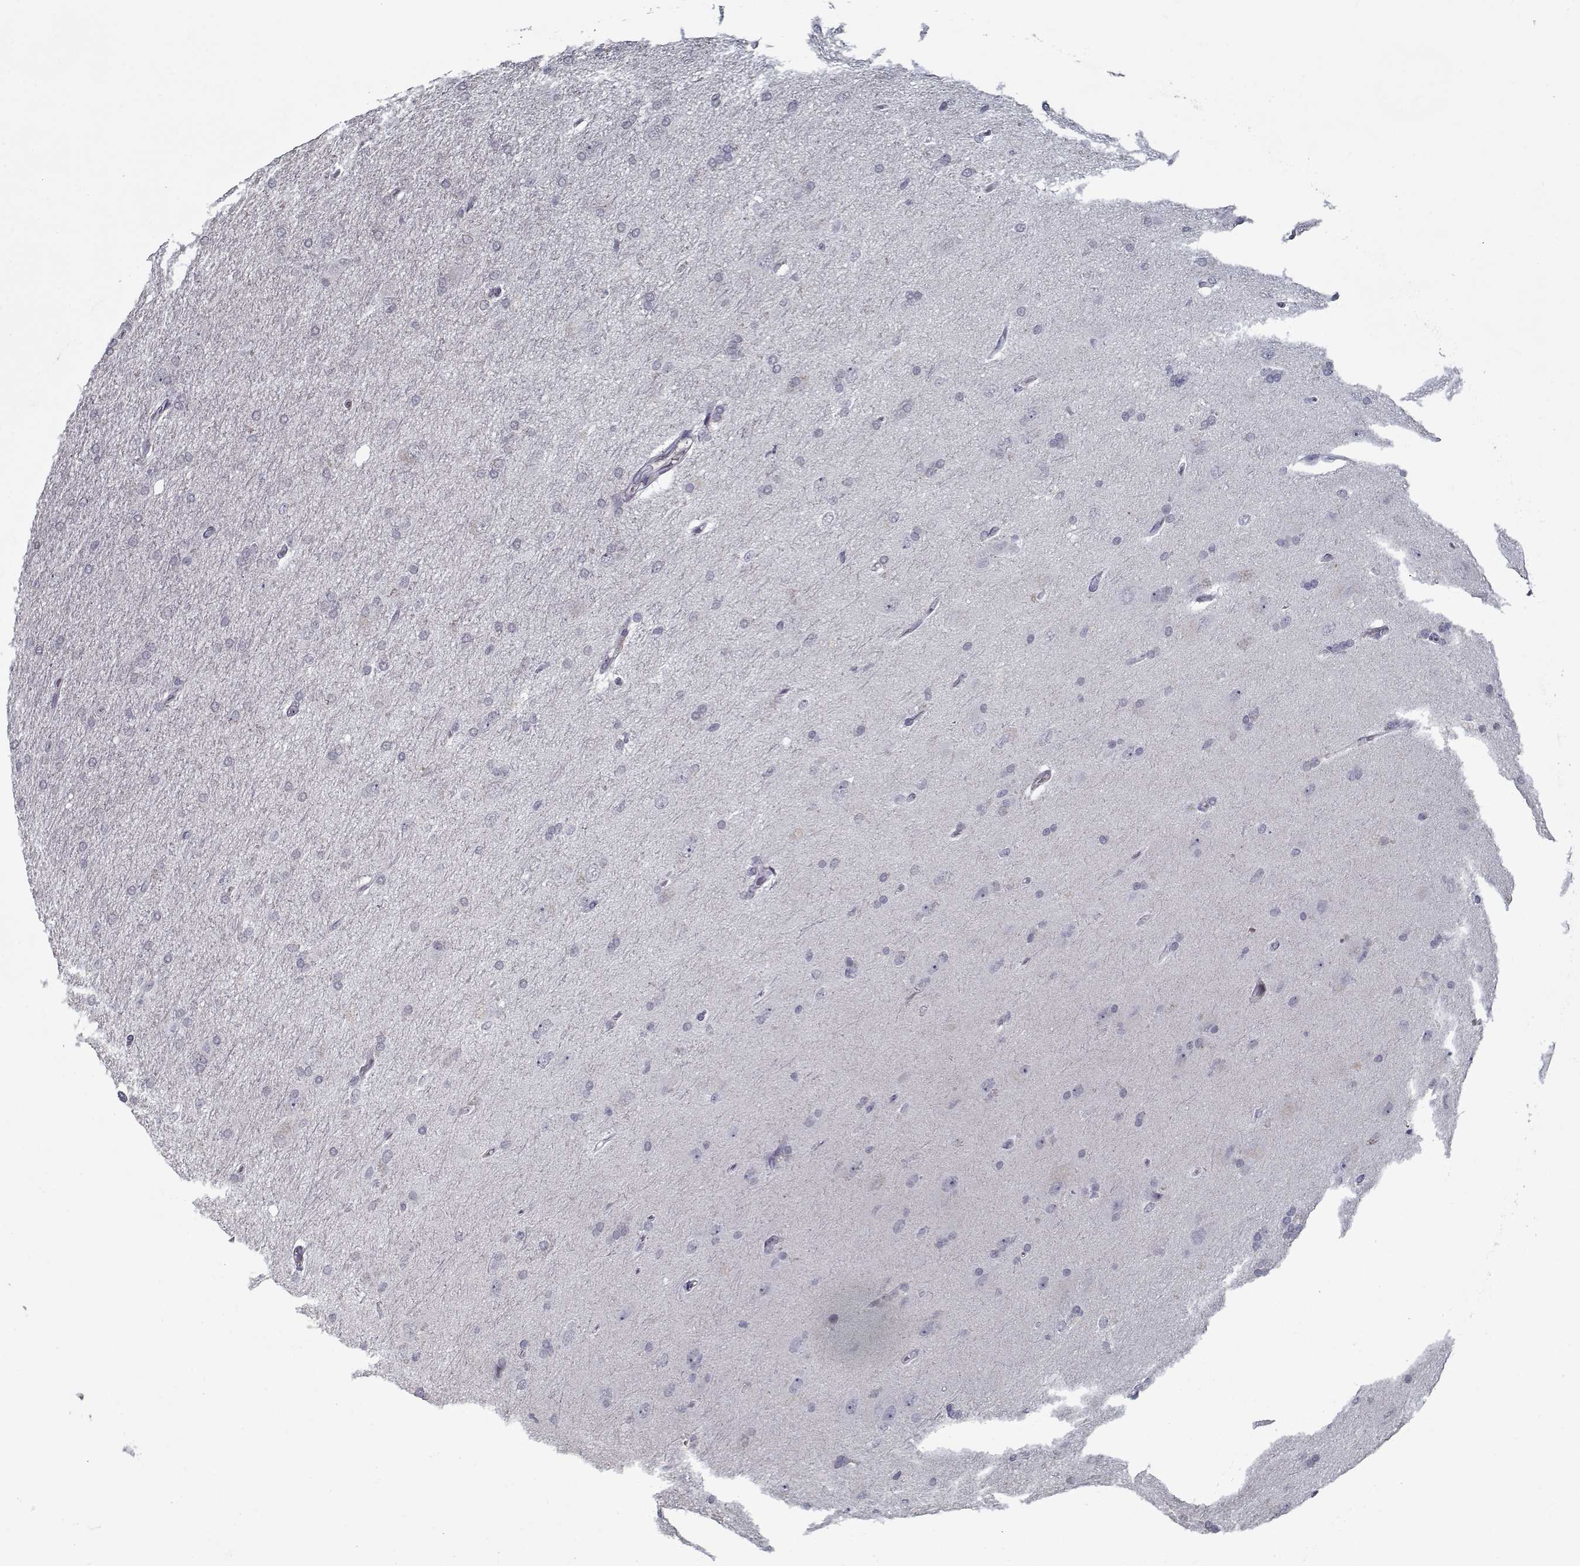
{"staining": {"intensity": "negative", "quantity": "none", "location": "none"}, "tissue": "glioma", "cell_type": "Tumor cells", "image_type": "cancer", "snomed": [{"axis": "morphology", "description": "Glioma, malignant, High grade"}, {"axis": "topography", "description": "Cerebral cortex"}], "caption": "Immunohistochemistry of human glioma exhibits no staining in tumor cells.", "gene": "SEC16B", "patient": {"sex": "male", "age": 70}}